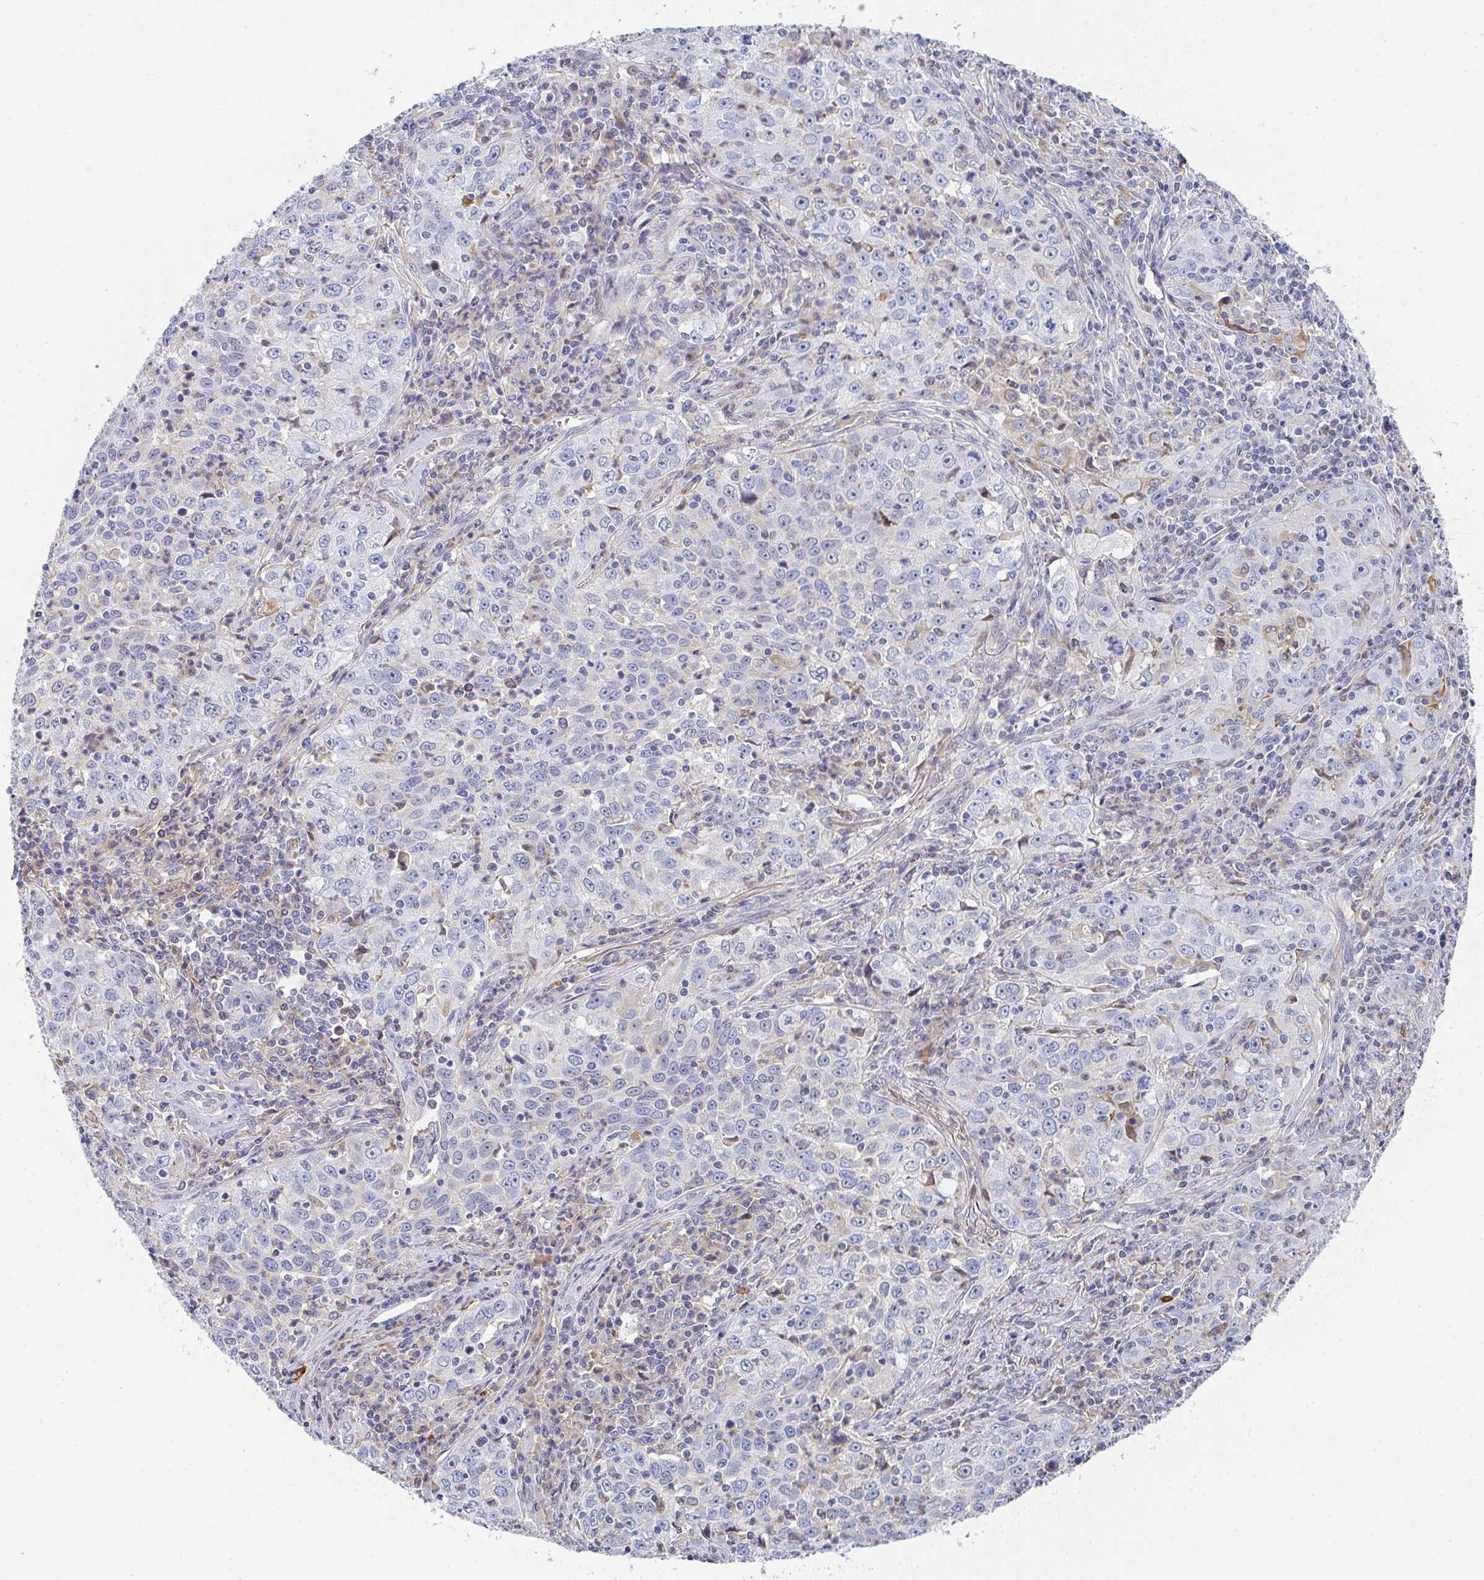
{"staining": {"intensity": "negative", "quantity": "none", "location": "none"}, "tissue": "lung cancer", "cell_type": "Tumor cells", "image_type": "cancer", "snomed": [{"axis": "morphology", "description": "Squamous cell carcinoma, NOS"}, {"axis": "topography", "description": "Lung"}], "caption": "This is a micrograph of immunohistochemistry (IHC) staining of lung cancer, which shows no staining in tumor cells.", "gene": "KLHL33", "patient": {"sex": "male", "age": 71}}